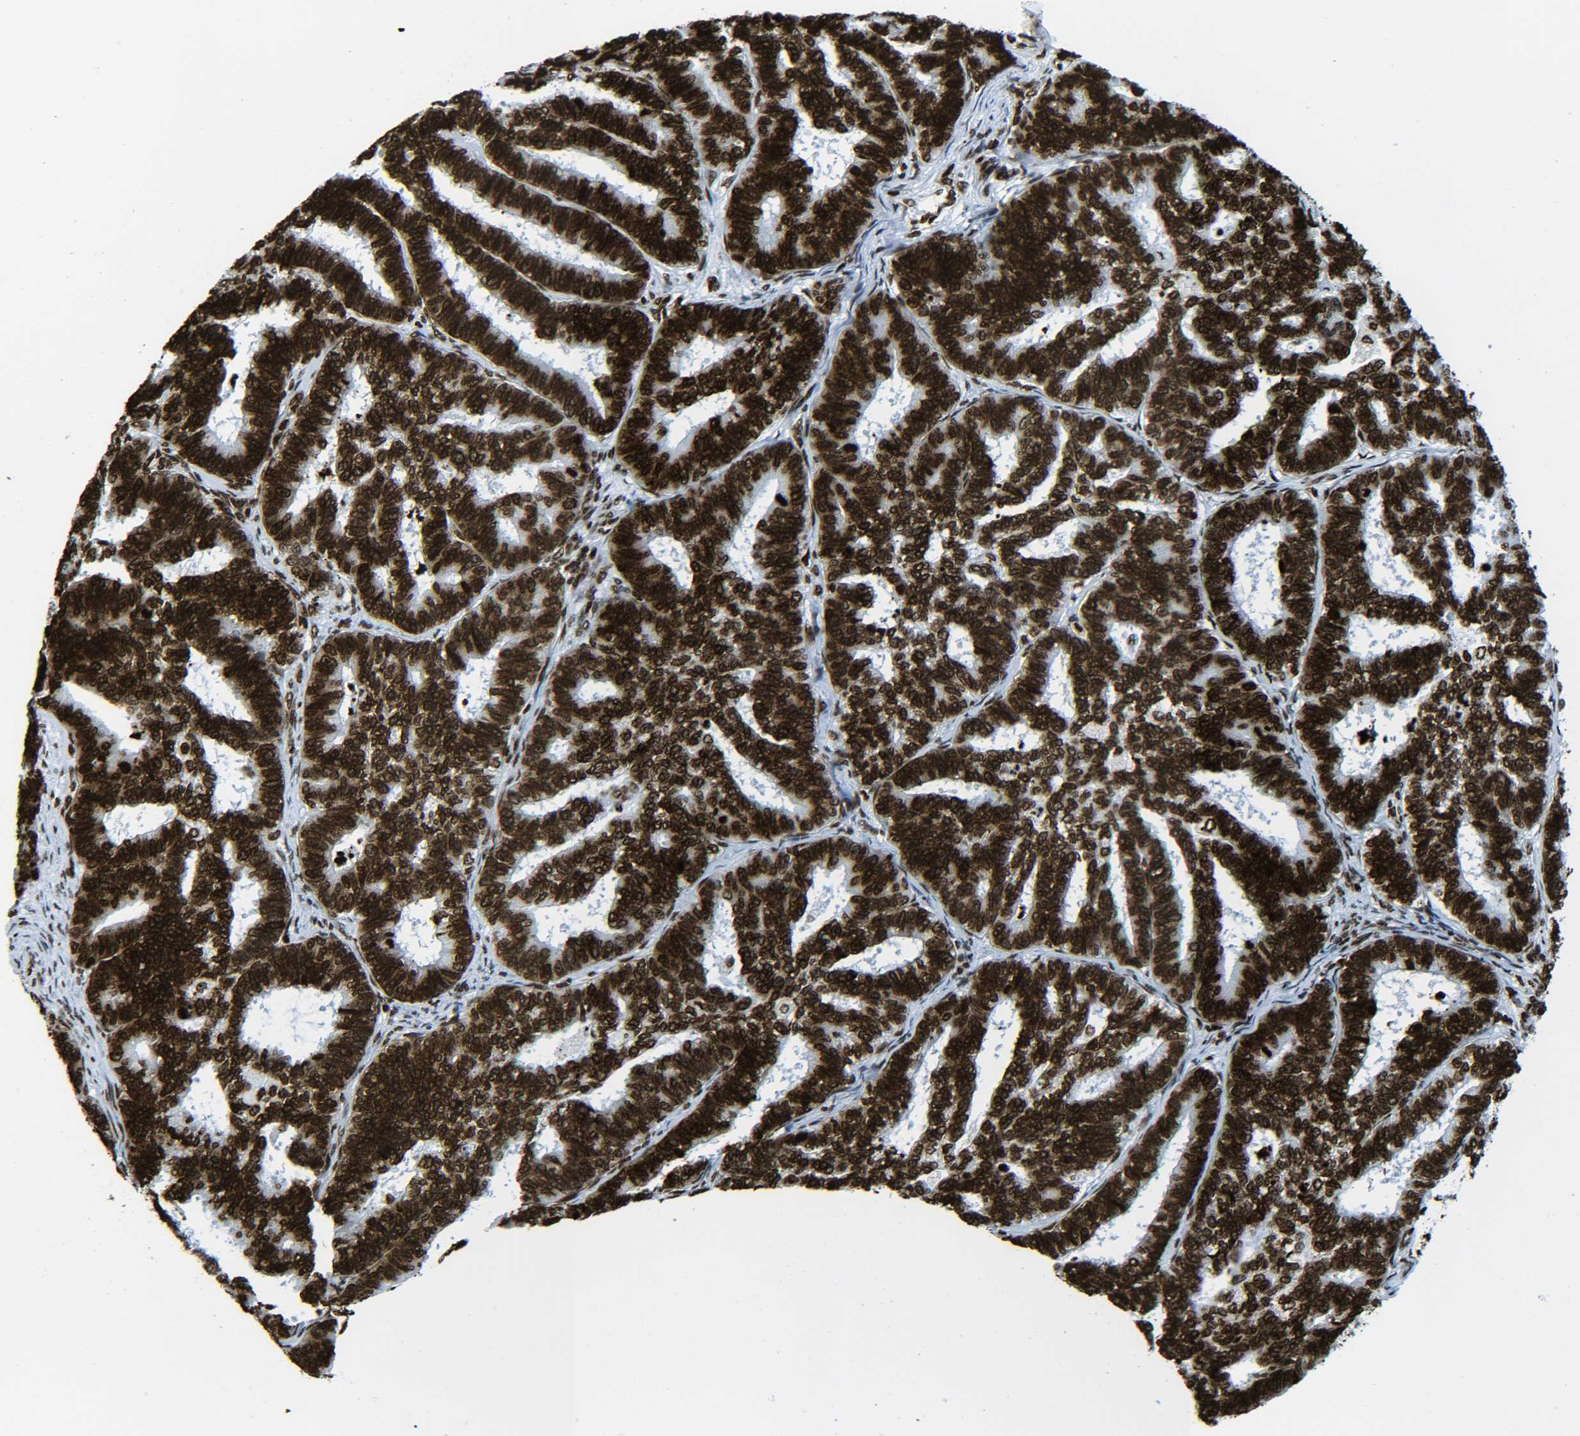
{"staining": {"intensity": "strong", "quantity": ">75%", "location": "nuclear"}, "tissue": "endometrial cancer", "cell_type": "Tumor cells", "image_type": "cancer", "snomed": [{"axis": "morphology", "description": "Adenocarcinoma, NOS"}, {"axis": "topography", "description": "Endometrium"}], "caption": "Immunohistochemistry (IHC) staining of endometrial cancer (adenocarcinoma), which shows high levels of strong nuclear expression in approximately >75% of tumor cells indicating strong nuclear protein positivity. The staining was performed using DAB (brown) for protein detection and nuclei were counterstained in hematoxylin (blue).", "gene": "H2AX", "patient": {"sex": "female", "age": 70}}